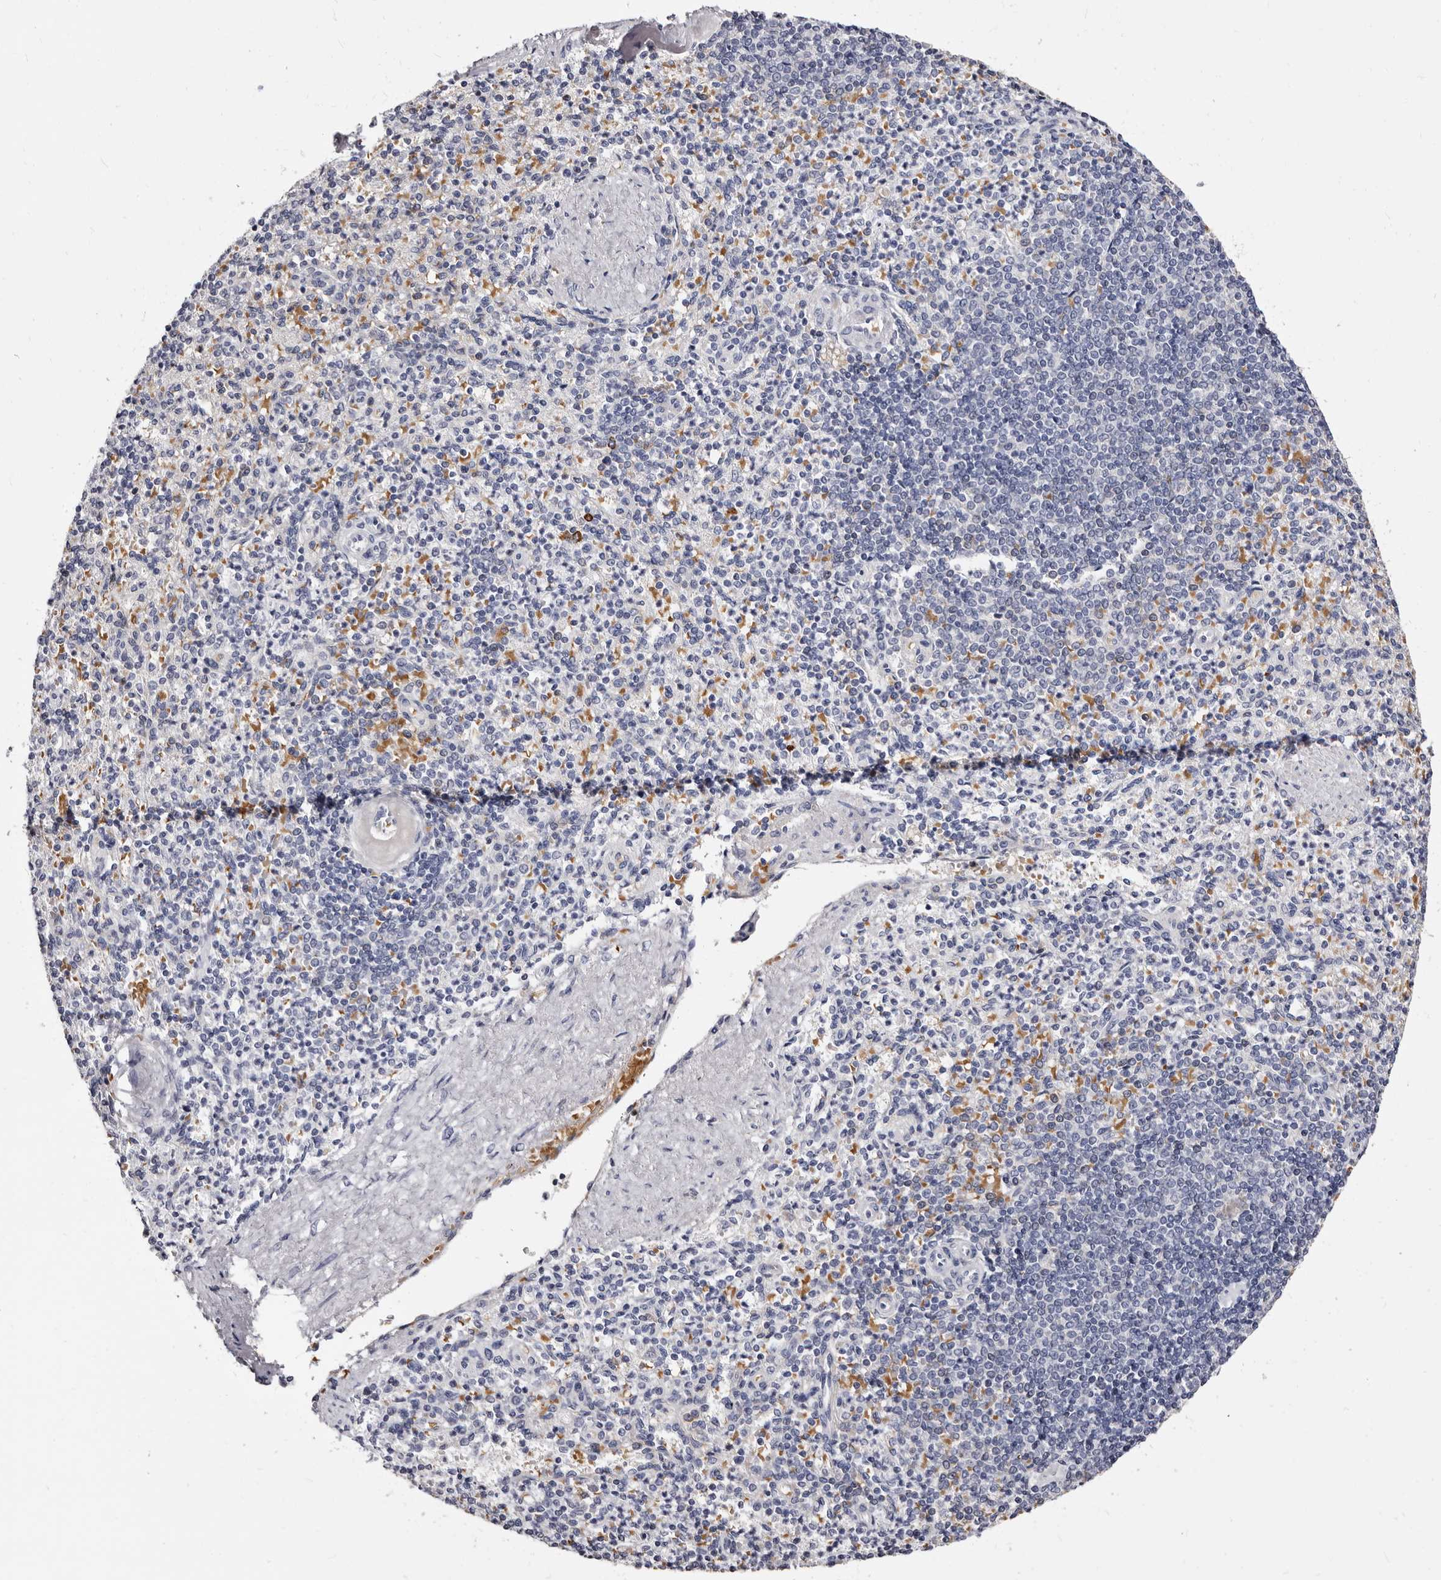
{"staining": {"intensity": "negative", "quantity": "none", "location": "none"}, "tissue": "spleen", "cell_type": "Cells in red pulp", "image_type": "normal", "snomed": [{"axis": "morphology", "description": "Normal tissue, NOS"}, {"axis": "topography", "description": "Spleen"}], "caption": "There is no significant staining in cells in red pulp of spleen. (DAB immunohistochemistry visualized using brightfield microscopy, high magnification).", "gene": "BPGM", "patient": {"sex": "female", "age": 74}}